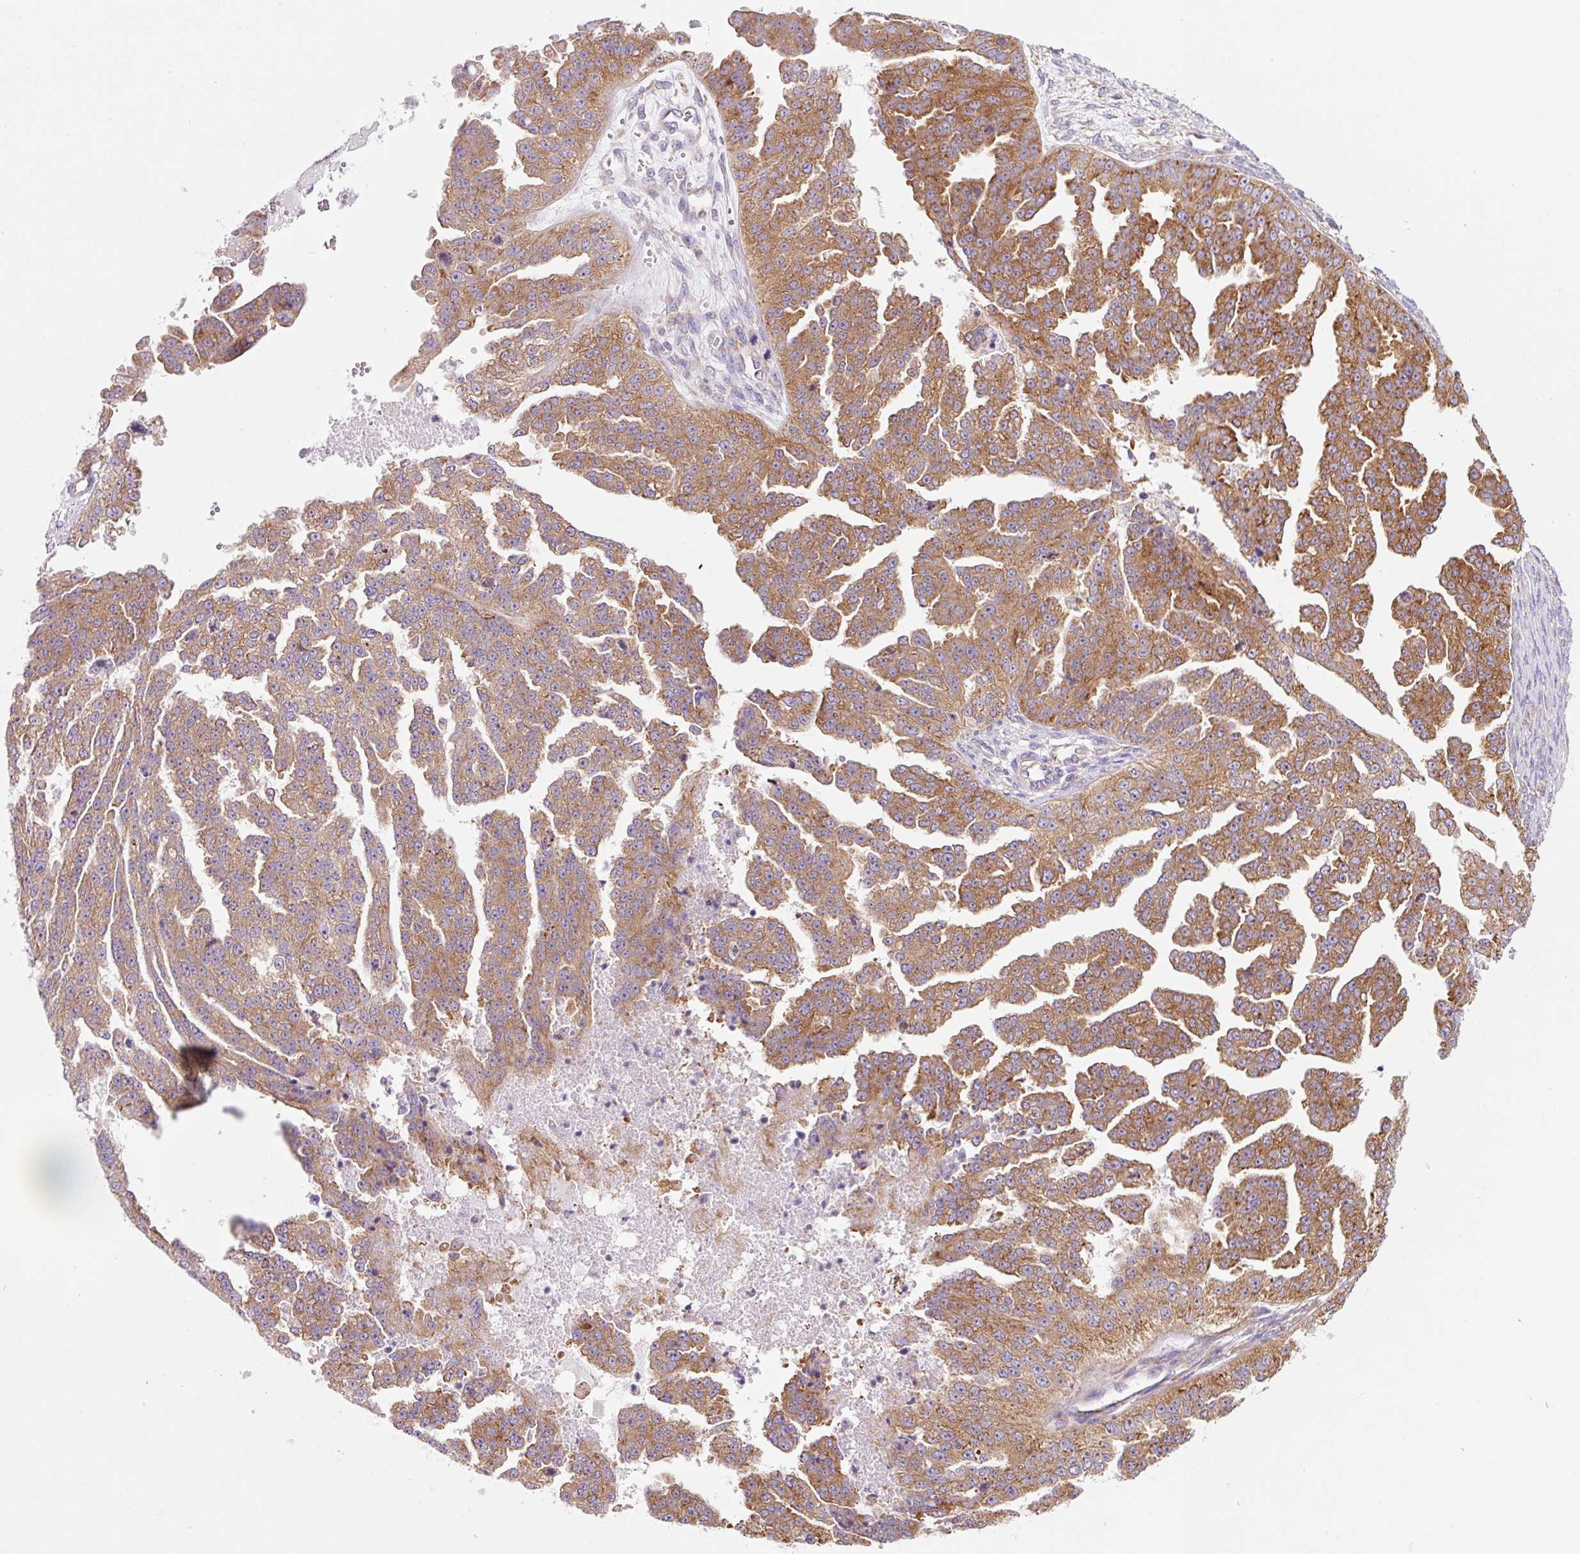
{"staining": {"intensity": "moderate", "quantity": ">75%", "location": "cytoplasmic/membranous"}, "tissue": "ovarian cancer", "cell_type": "Tumor cells", "image_type": "cancer", "snomed": [{"axis": "morphology", "description": "Cystadenocarcinoma, serous, NOS"}, {"axis": "topography", "description": "Ovary"}], "caption": "Immunohistochemistry of human ovarian cancer shows medium levels of moderate cytoplasmic/membranous expression in approximately >75% of tumor cells.", "gene": "RPL41", "patient": {"sex": "female", "age": 58}}